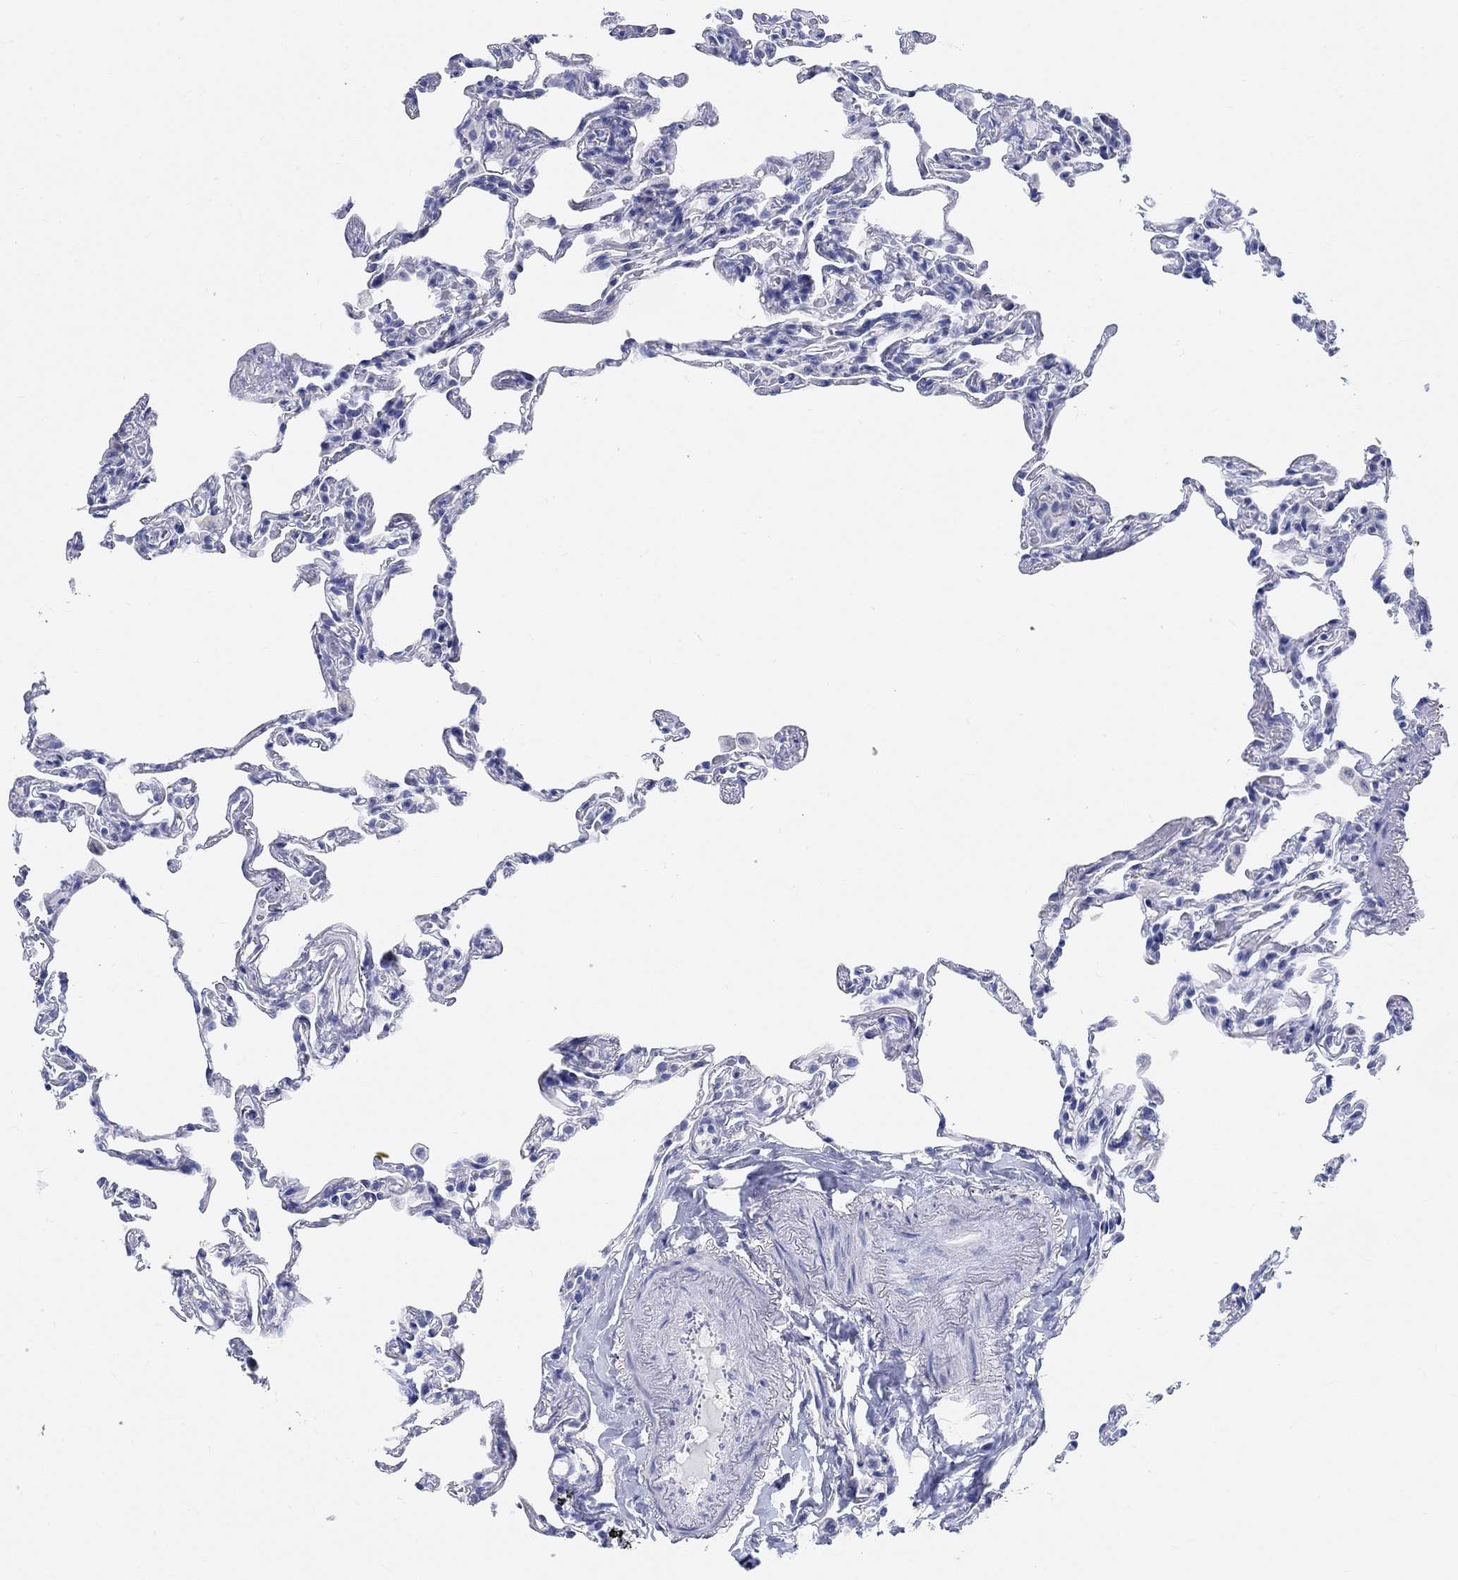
{"staining": {"intensity": "negative", "quantity": "none", "location": "none"}, "tissue": "lung", "cell_type": "Alveolar cells", "image_type": "normal", "snomed": [{"axis": "morphology", "description": "Normal tissue, NOS"}, {"axis": "topography", "description": "Lung"}], "caption": "Immunohistochemistry (IHC) of normal lung reveals no staining in alveolar cells.", "gene": "GRIA3", "patient": {"sex": "female", "age": 57}}